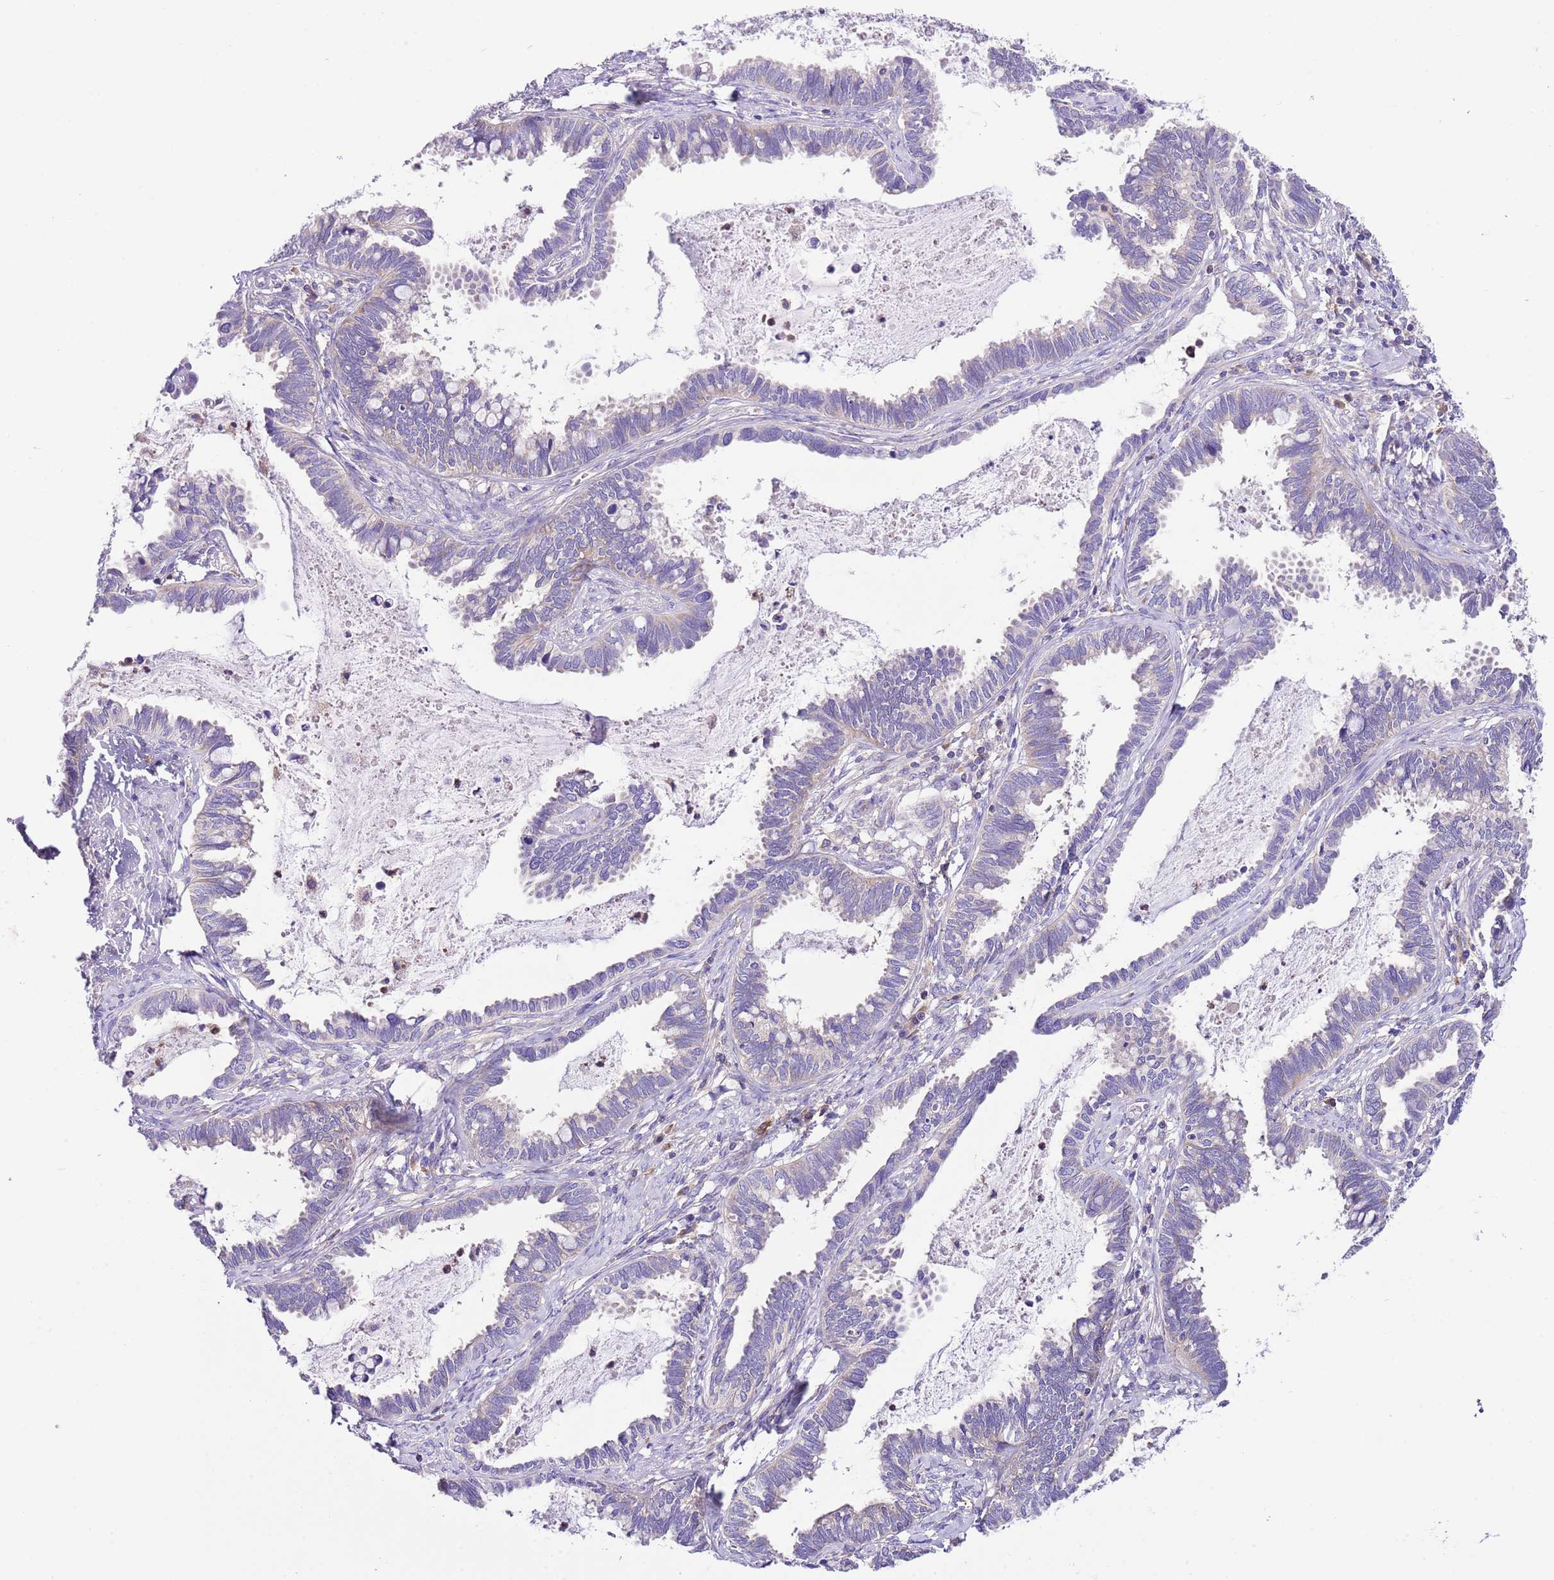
{"staining": {"intensity": "negative", "quantity": "none", "location": "none"}, "tissue": "cervical cancer", "cell_type": "Tumor cells", "image_type": "cancer", "snomed": [{"axis": "morphology", "description": "Adenocarcinoma, NOS"}, {"axis": "topography", "description": "Cervix"}], "caption": "IHC micrograph of cervical cancer (adenocarcinoma) stained for a protein (brown), which shows no staining in tumor cells. The staining is performed using DAB (3,3'-diaminobenzidine) brown chromogen with nuclei counter-stained in using hematoxylin.", "gene": "RPS10", "patient": {"sex": "female", "age": 37}}